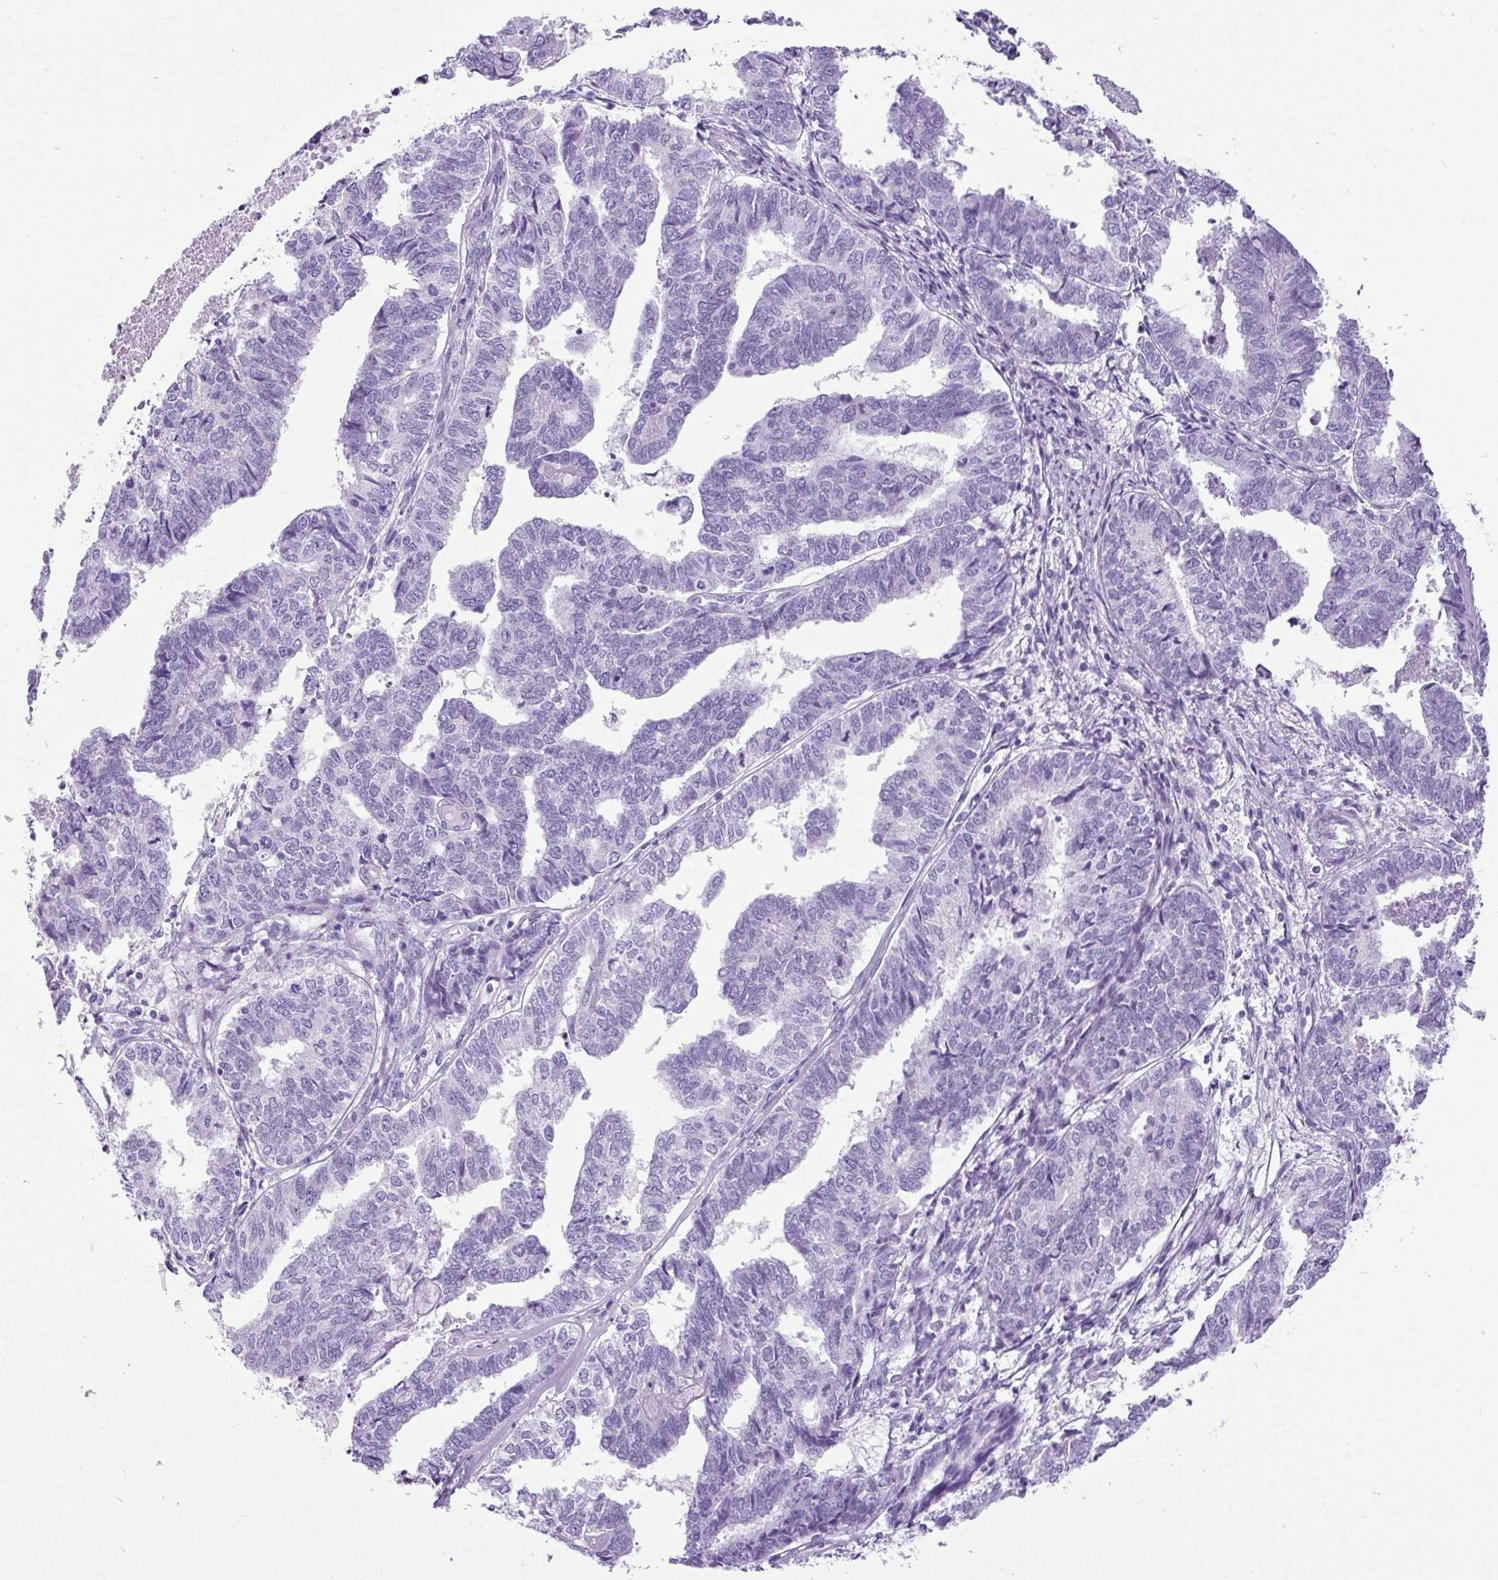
{"staining": {"intensity": "negative", "quantity": "none", "location": "none"}, "tissue": "endometrial cancer", "cell_type": "Tumor cells", "image_type": "cancer", "snomed": [{"axis": "morphology", "description": "Adenocarcinoma, NOS"}, {"axis": "topography", "description": "Endometrium"}], "caption": "High magnification brightfield microscopy of endometrial cancer (adenocarcinoma) stained with DAB (3,3'-diaminobenzidine) (brown) and counterstained with hematoxylin (blue): tumor cells show no significant staining. (DAB (3,3'-diaminobenzidine) immunohistochemistry (IHC) visualized using brightfield microscopy, high magnification).", "gene": "UPP1", "patient": {"sex": "female", "age": 73}}